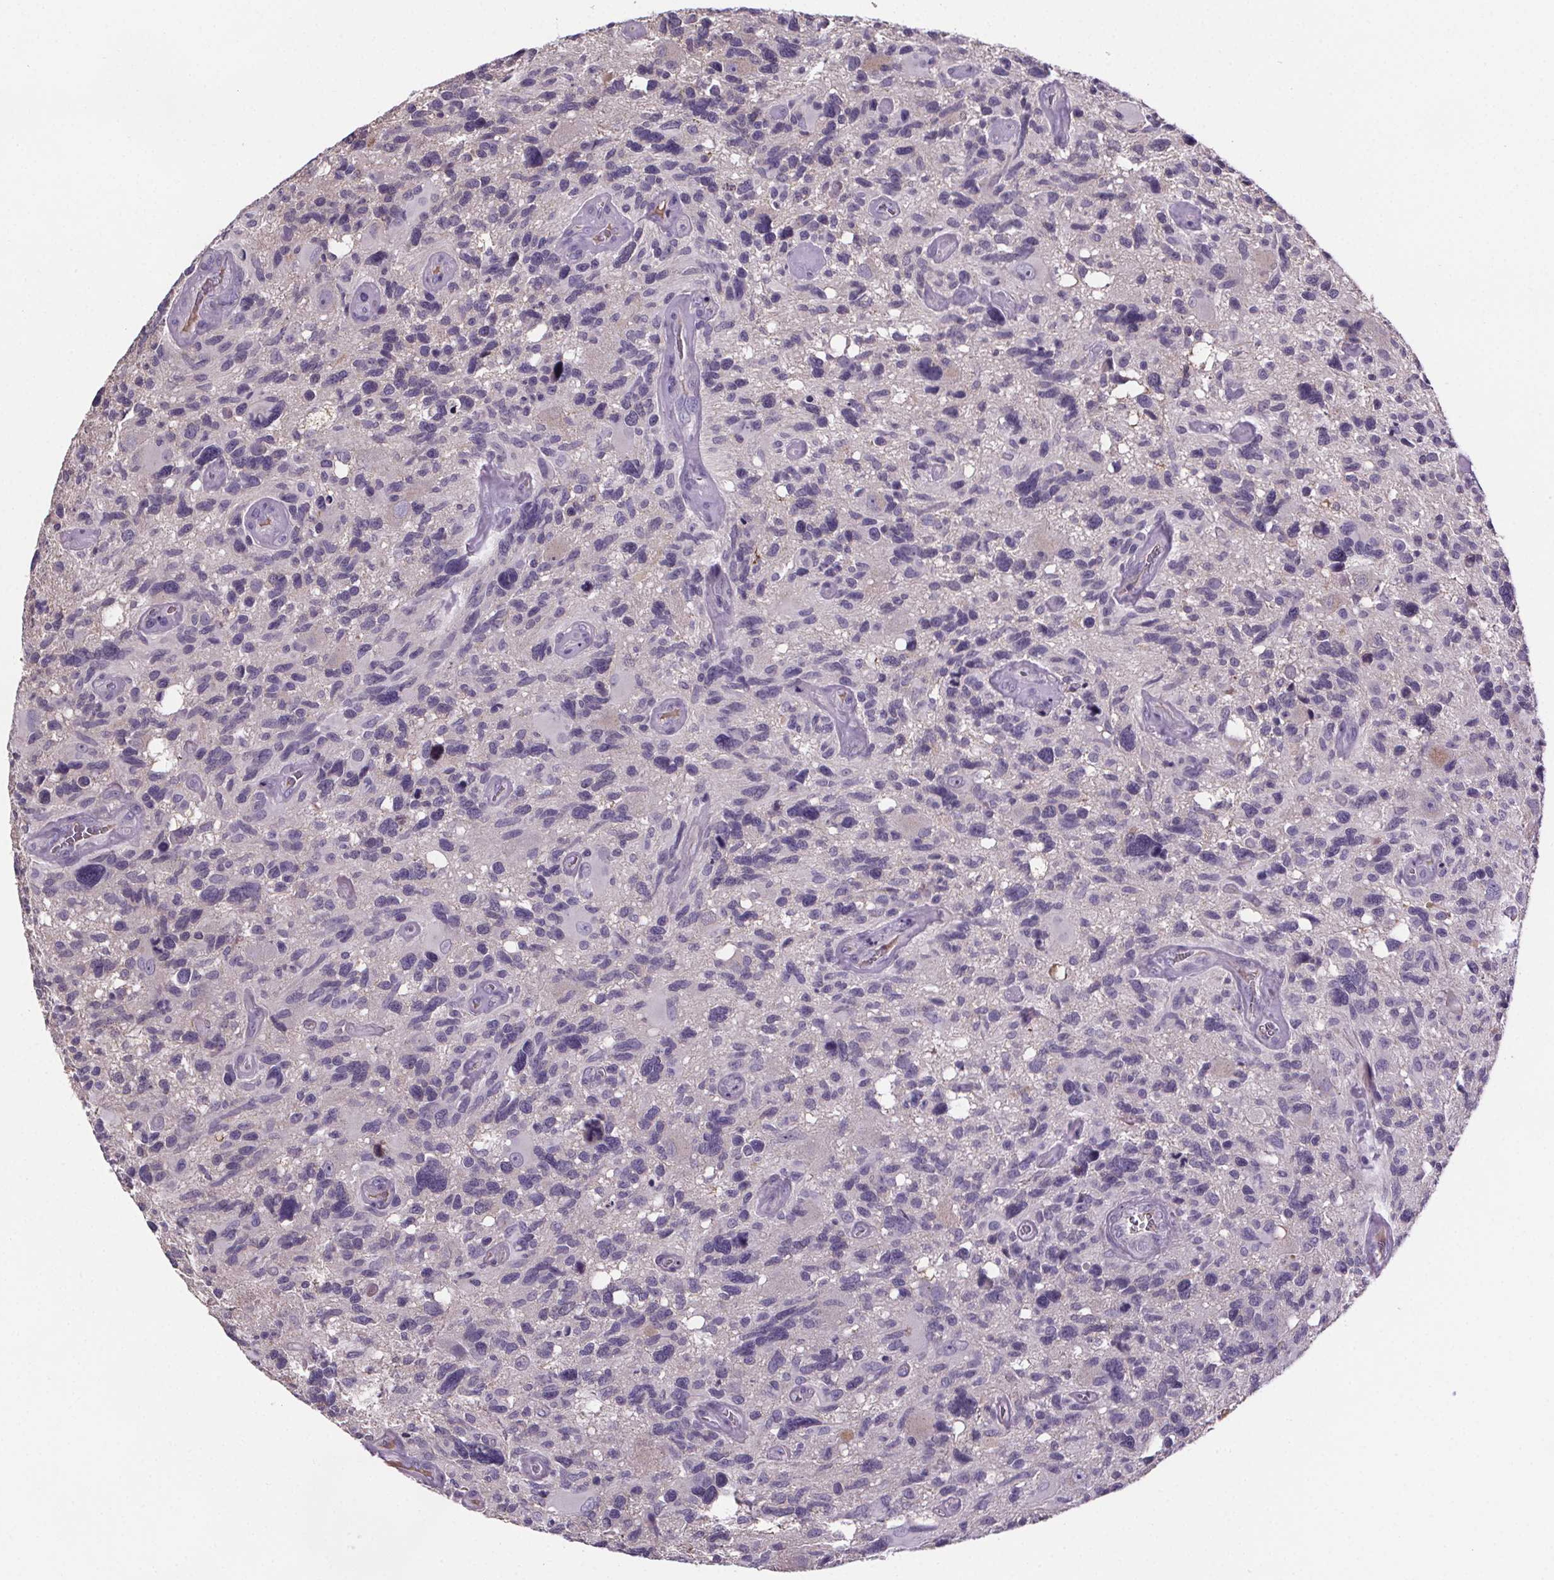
{"staining": {"intensity": "negative", "quantity": "none", "location": "none"}, "tissue": "glioma", "cell_type": "Tumor cells", "image_type": "cancer", "snomed": [{"axis": "morphology", "description": "Glioma, malignant, High grade"}, {"axis": "topography", "description": "Brain"}], "caption": "Immunohistochemical staining of malignant high-grade glioma displays no significant staining in tumor cells.", "gene": "CUBN", "patient": {"sex": "male", "age": 49}}